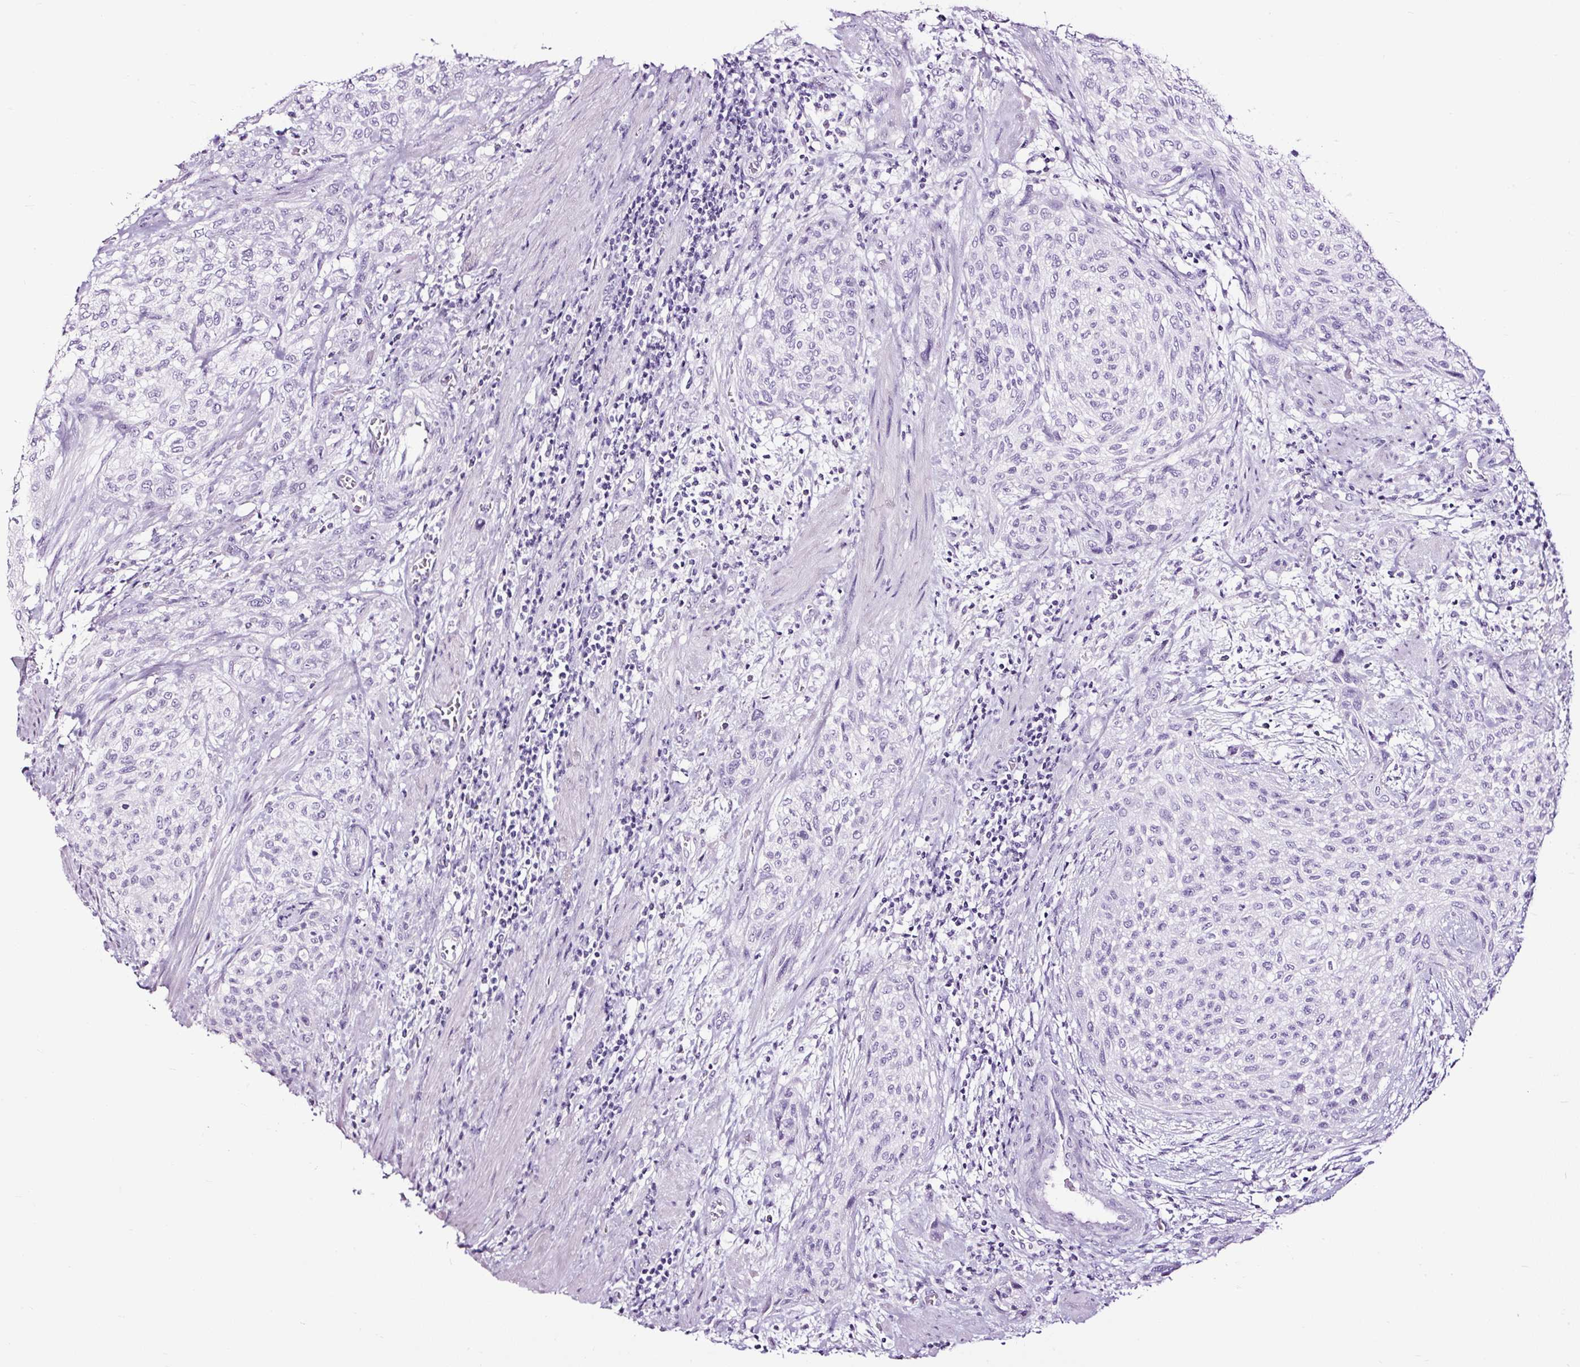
{"staining": {"intensity": "negative", "quantity": "none", "location": "none"}, "tissue": "urothelial cancer", "cell_type": "Tumor cells", "image_type": "cancer", "snomed": [{"axis": "morphology", "description": "Urothelial carcinoma, High grade"}, {"axis": "topography", "description": "Urinary bladder"}], "caption": "High magnification brightfield microscopy of urothelial cancer stained with DAB (brown) and counterstained with hematoxylin (blue): tumor cells show no significant positivity.", "gene": "NPHS2", "patient": {"sex": "male", "age": 35}}